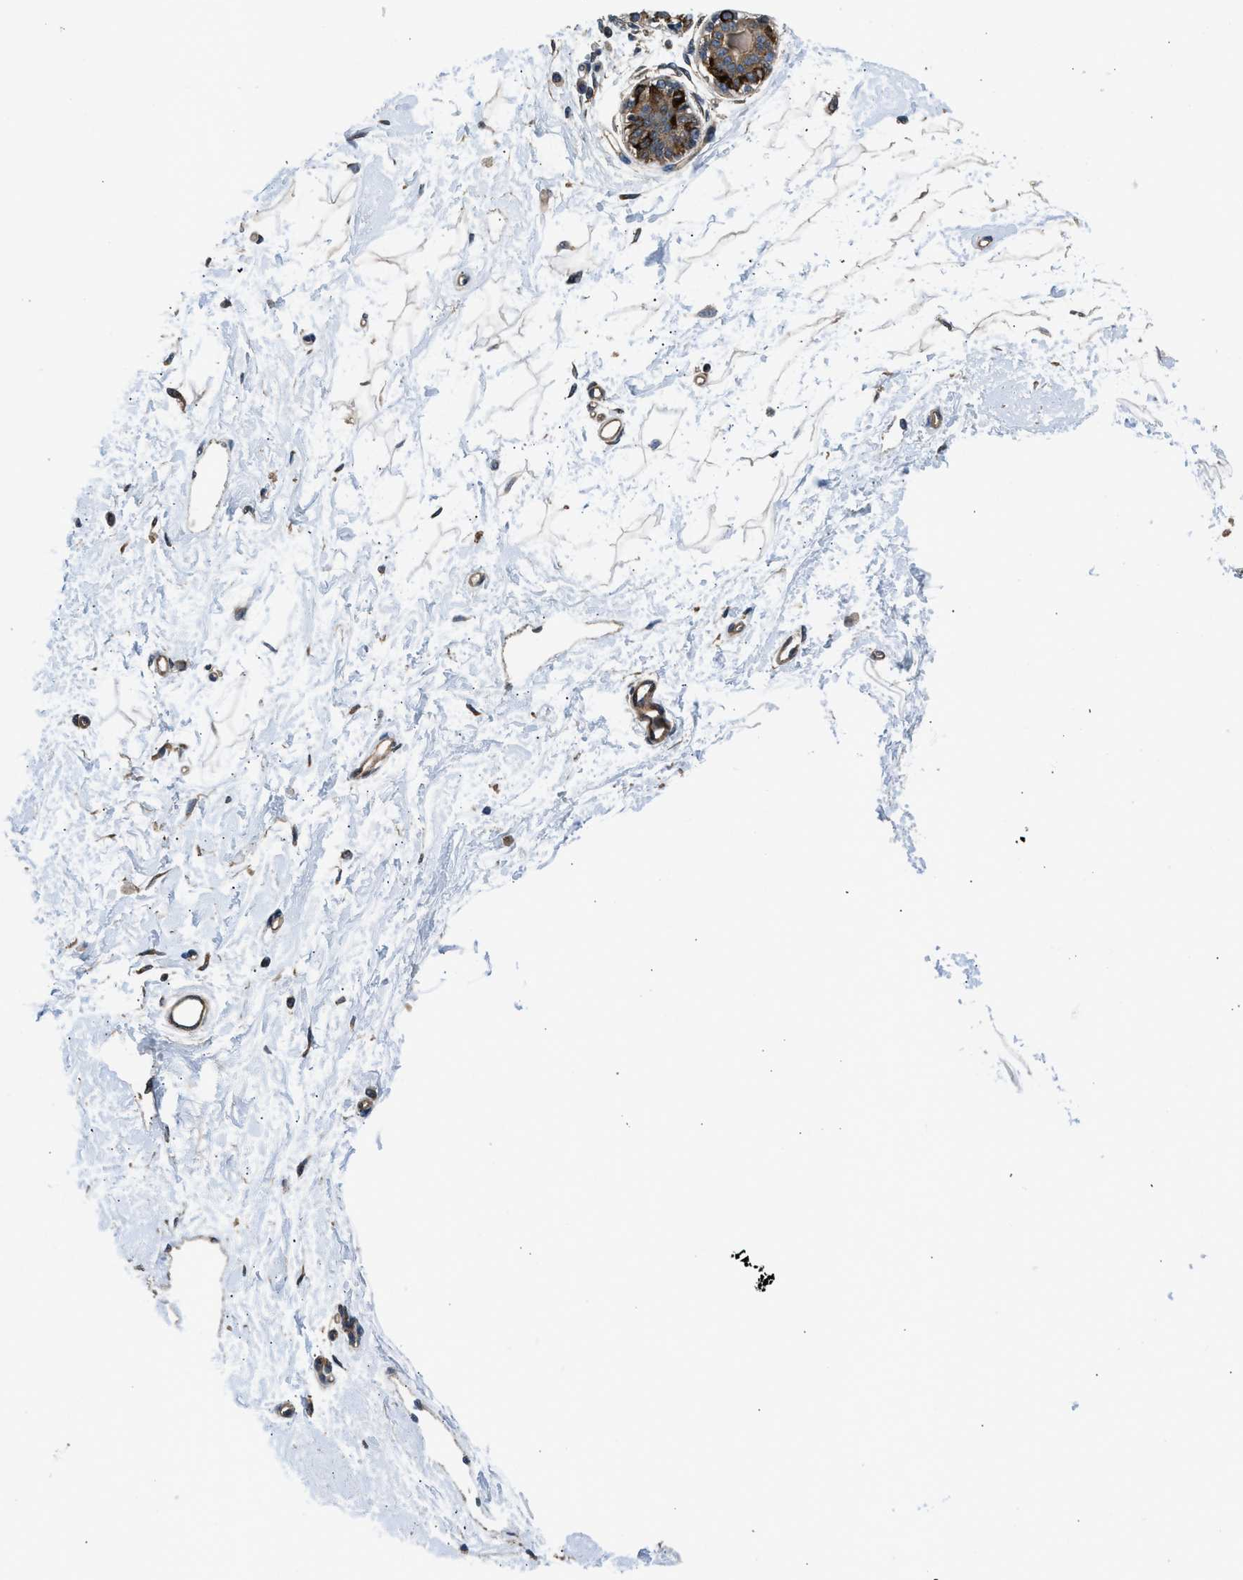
{"staining": {"intensity": "weak", "quantity": "25%-75%", "location": "cytoplasmic/membranous"}, "tissue": "breast", "cell_type": "Adipocytes", "image_type": "normal", "snomed": [{"axis": "morphology", "description": "Normal tissue, NOS"}, {"axis": "topography", "description": "Breast"}], "caption": "Immunohistochemistry (IHC) of normal breast demonstrates low levels of weak cytoplasmic/membranous positivity in approximately 25%-75% of adipocytes.", "gene": "IL3RA", "patient": {"sex": "female", "age": 45}}